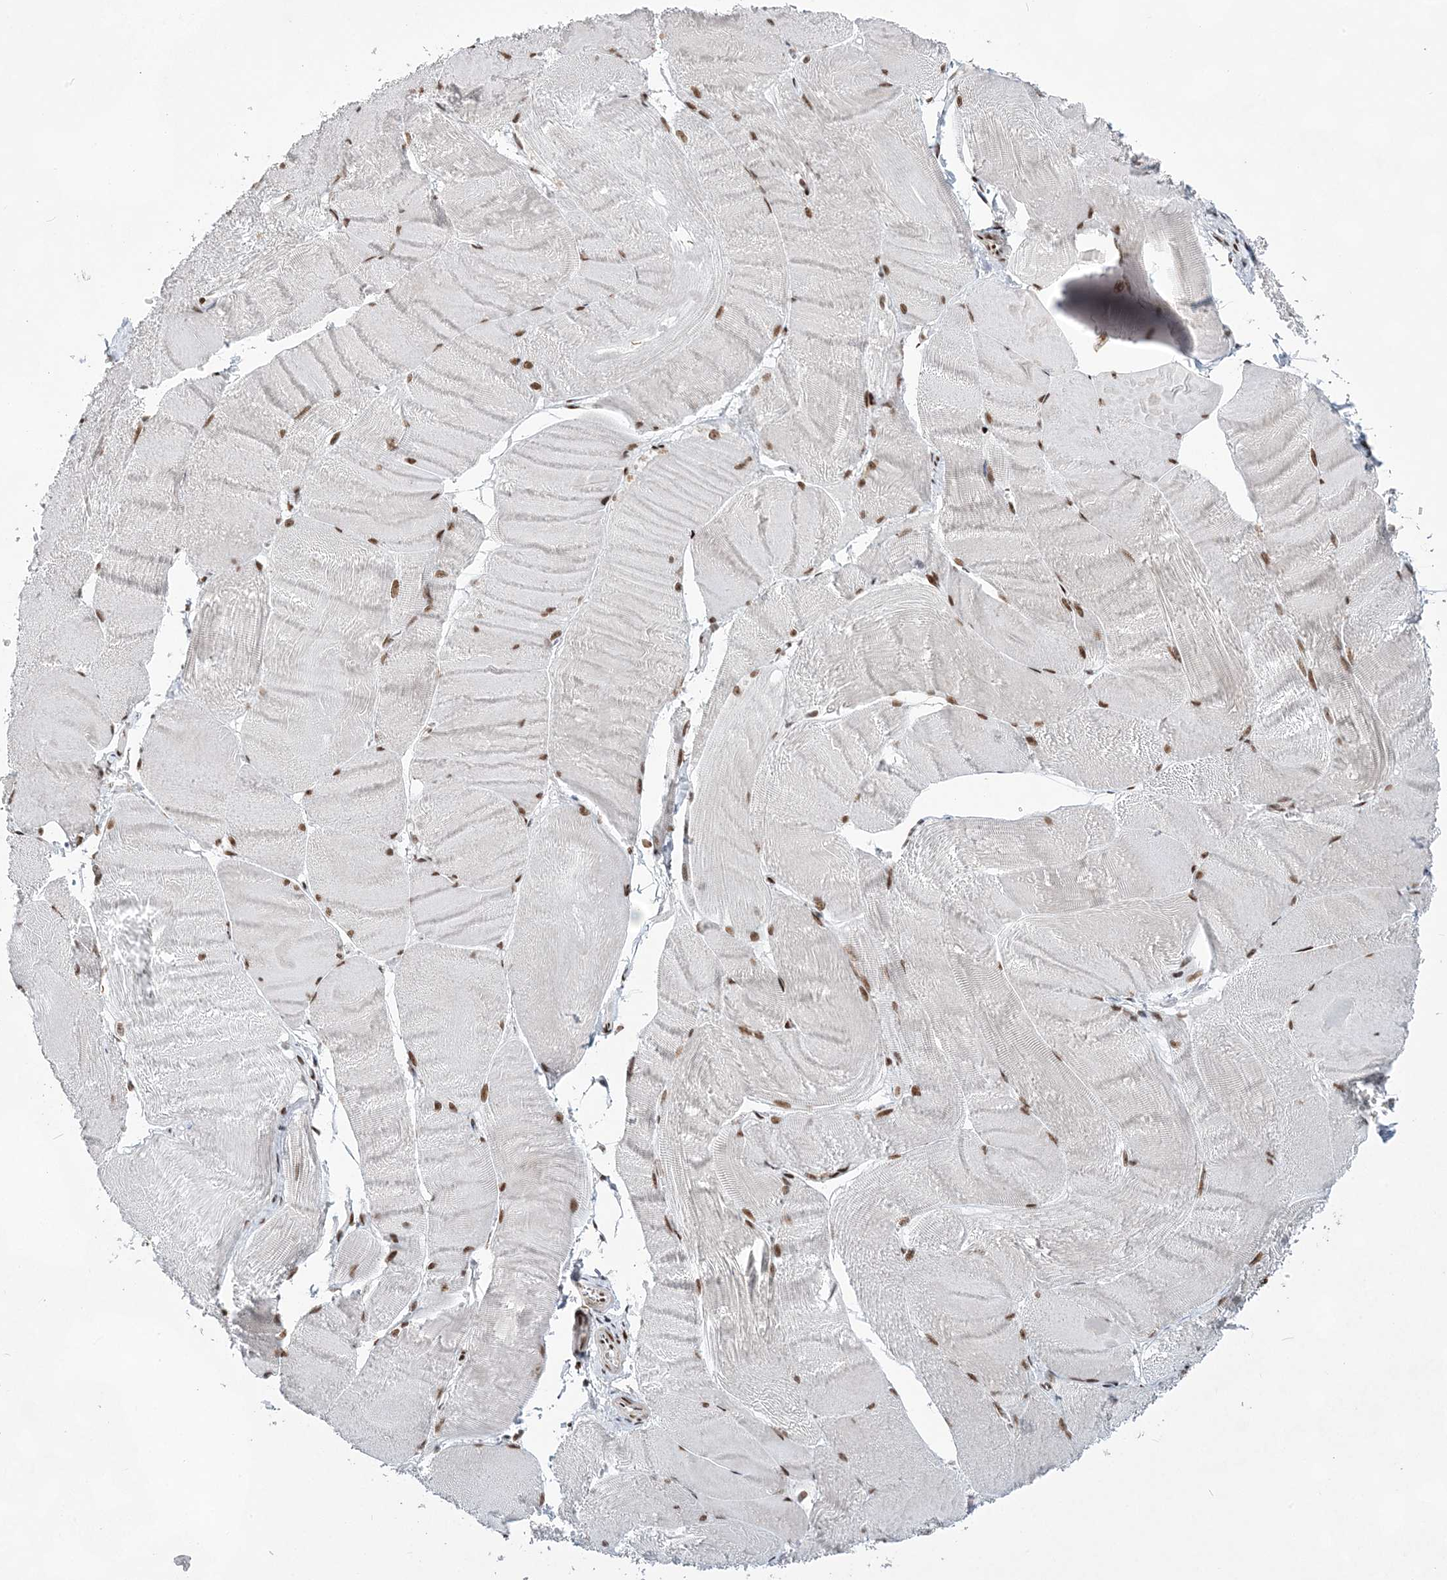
{"staining": {"intensity": "moderate", "quantity": ">75%", "location": "nuclear"}, "tissue": "skeletal muscle", "cell_type": "Myocytes", "image_type": "normal", "snomed": [{"axis": "morphology", "description": "Normal tissue, NOS"}, {"axis": "morphology", "description": "Basal cell carcinoma"}, {"axis": "topography", "description": "Skeletal muscle"}], "caption": "A micrograph showing moderate nuclear expression in approximately >75% of myocytes in normal skeletal muscle, as visualized by brown immunohistochemical staining.", "gene": "ZBTB7A", "patient": {"sex": "female", "age": 64}}